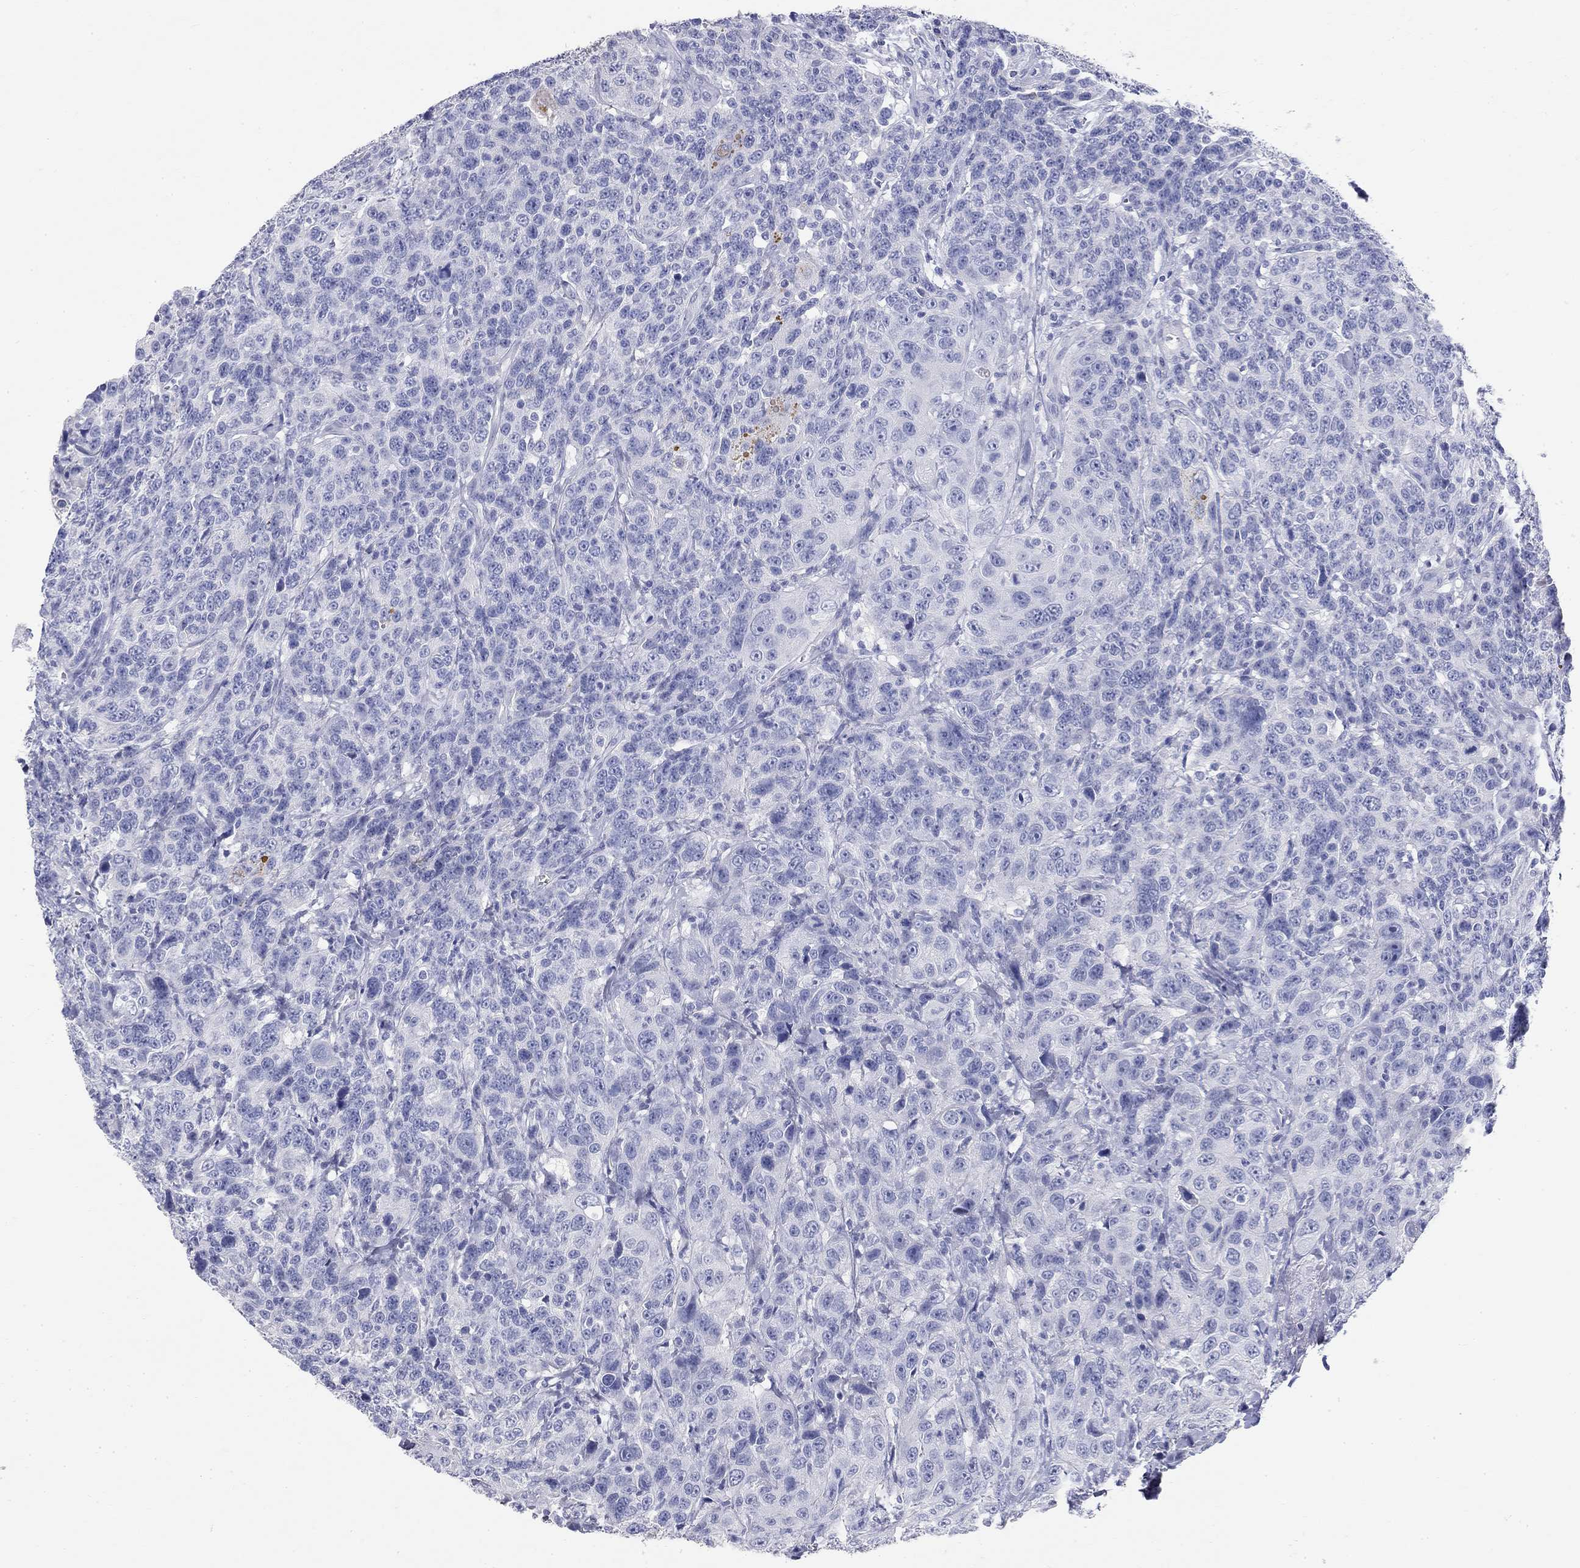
{"staining": {"intensity": "negative", "quantity": "none", "location": "none"}, "tissue": "urothelial cancer", "cell_type": "Tumor cells", "image_type": "cancer", "snomed": [{"axis": "morphology", "description": "Urothelial carcinoma, NOS"}, {"axis": "morphology", "description": "Urothelial carcinoma, High grade"}, {"axis": "topography", "description": "Urinary bladder"}], "caption": "High power microscopy micrograph of an immunohistochemistry (IHC) micrograph of urothelial carcinoma (high-grade), revealing no significant staining in tumor cells. Nuclei are stained in blue.", "gene": "PHOX2B", "patient": {"sex": "female", "age": 73}}